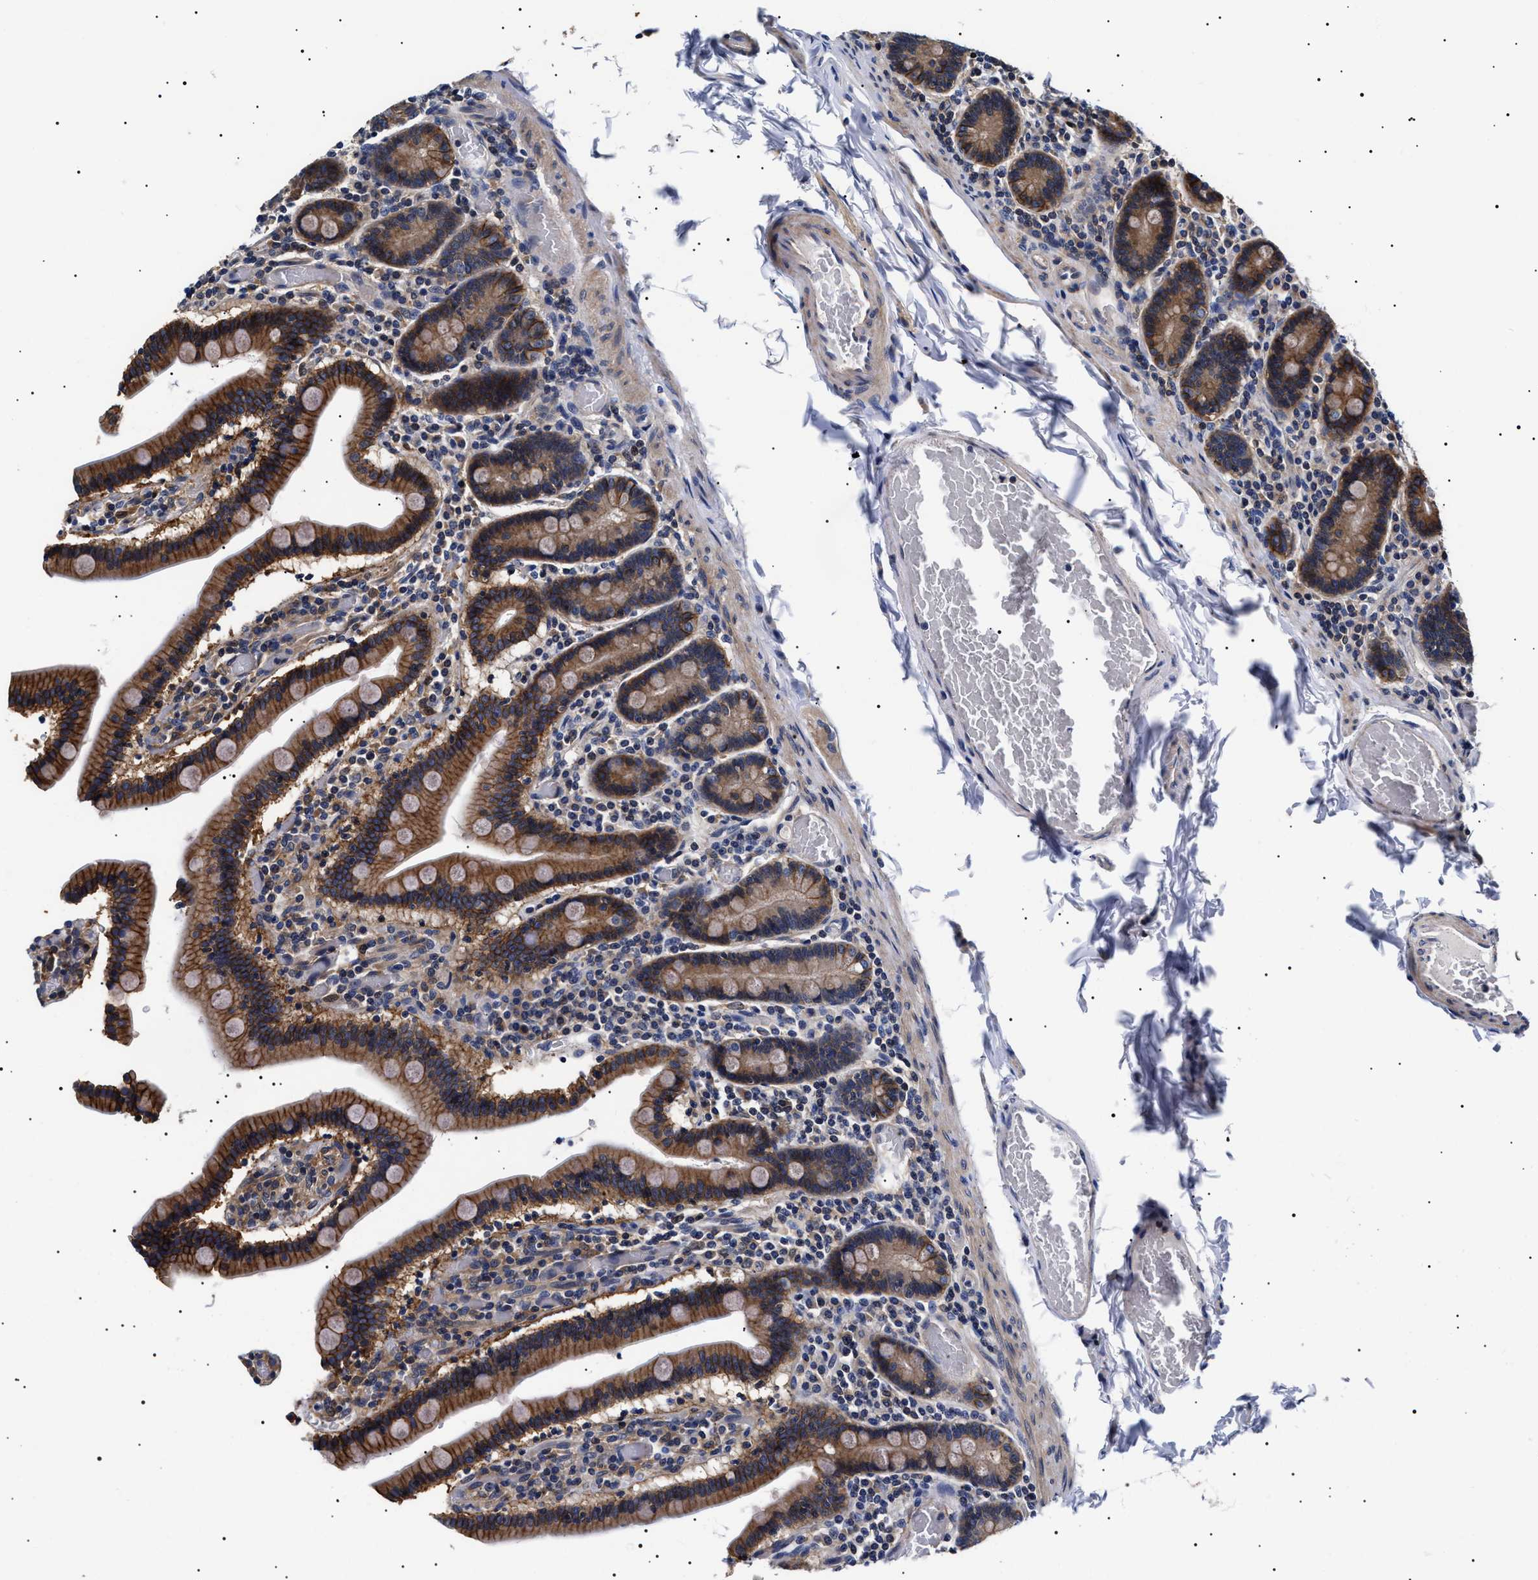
{"staining": {"intensity": "strong", "quantity": ">75%", "location": "cytoplasmic/membranous"}, "tissue": "duodenum", "cell_type": "Glandular cells", "image_type": "normal", "snomed": [{"axis": "morphology", "description": "Normal tissue, NOS"}, {"axis": "topography", "description": "Duodenum"}], "caption": "DAB (3,3'-diaminobenzidine) immunohistochemical staining of normal duodenum exhibits strong cytoplasmic/membranous protein staining in approximately >75% of glandular cells. (DAB = brown stain, brightfield microscopy at high magnification).", "gene": "SLC4A7", "patient": {"sex": "female", "age": 53}}